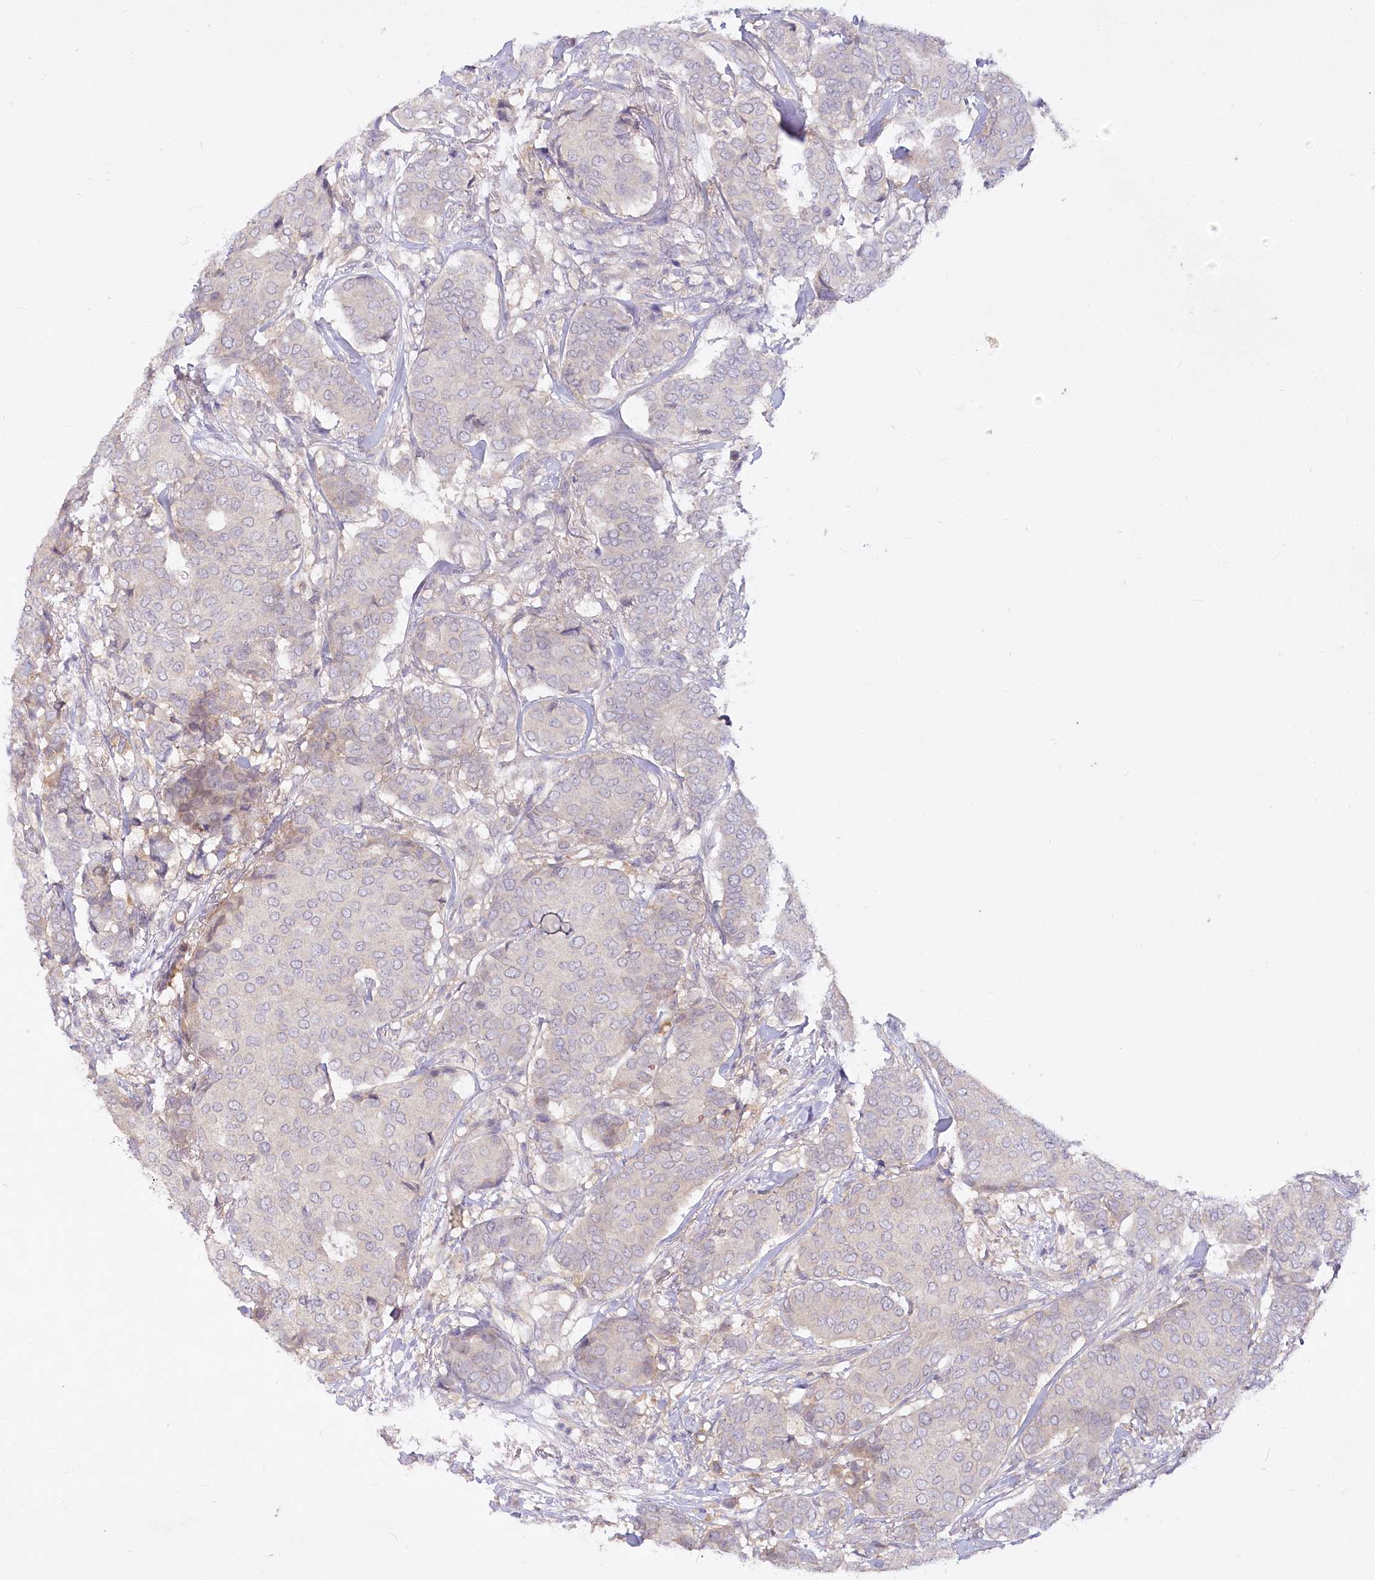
{"staining": {"intensity": "moderate", "quantity": "<25%", "location": "cytoplasmic/membranous"}, "tissue": "breast cancer", "cell_type": "Tumor cells", "image_type": "cancer", "snomed": [{"axis": "morphology", "description": "Duct carcinoma"}, {"axis": "topography", "description": "Breast"}], "caption": "Breast cancer tissue exhibits moderate cytoplasmic/membranous expression in about <25% of tumor cells", "gene": "EFHC2", "patient": {"sex": "female", "age": 75}}